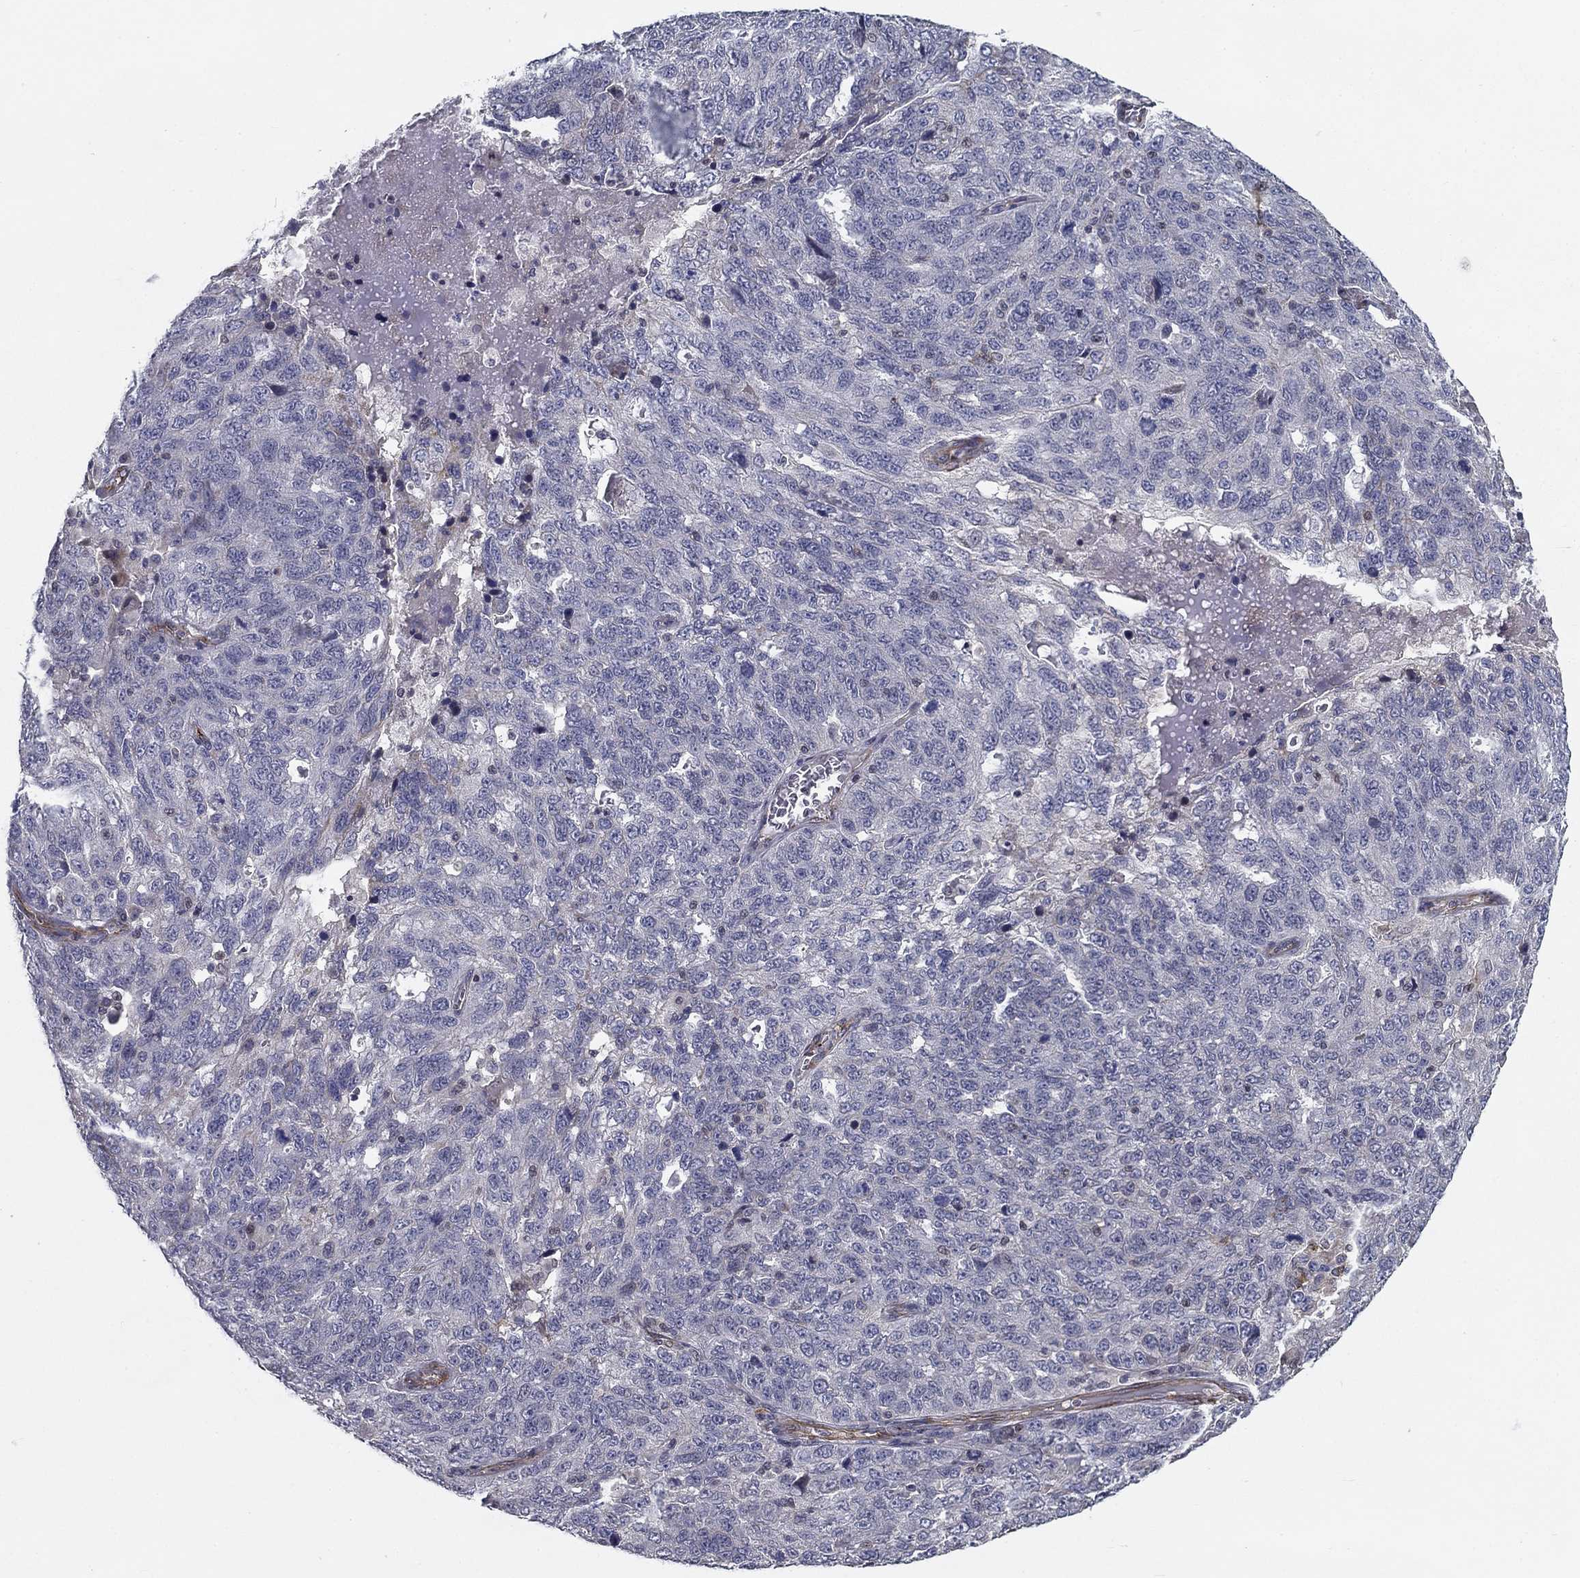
{"staining": {"intensity": "negative", "quantity": "none", "location": "none"}, "tissue": "ovarian cancer", "cell_type": "Tumor cells", "image_type": "cancer", "snomed": [{"axis": "morphology", "description": "Cystadenocarcinoma, serous, NOS"}, {"axis": "topography", "description": "Ovary"}], "caption": "A micrograph of ovarian cancer (serous cystadenocarcinoma) stained for a protein shows no brown staining in tumor cells. (Stains: DAB immunohistochemistry (IHC) with hematoxylin counter stain, Microscopy: brightfield microscopy at high magnification).", "gene": "SYNC", "patient": {"sex": "female", "age": 71}}